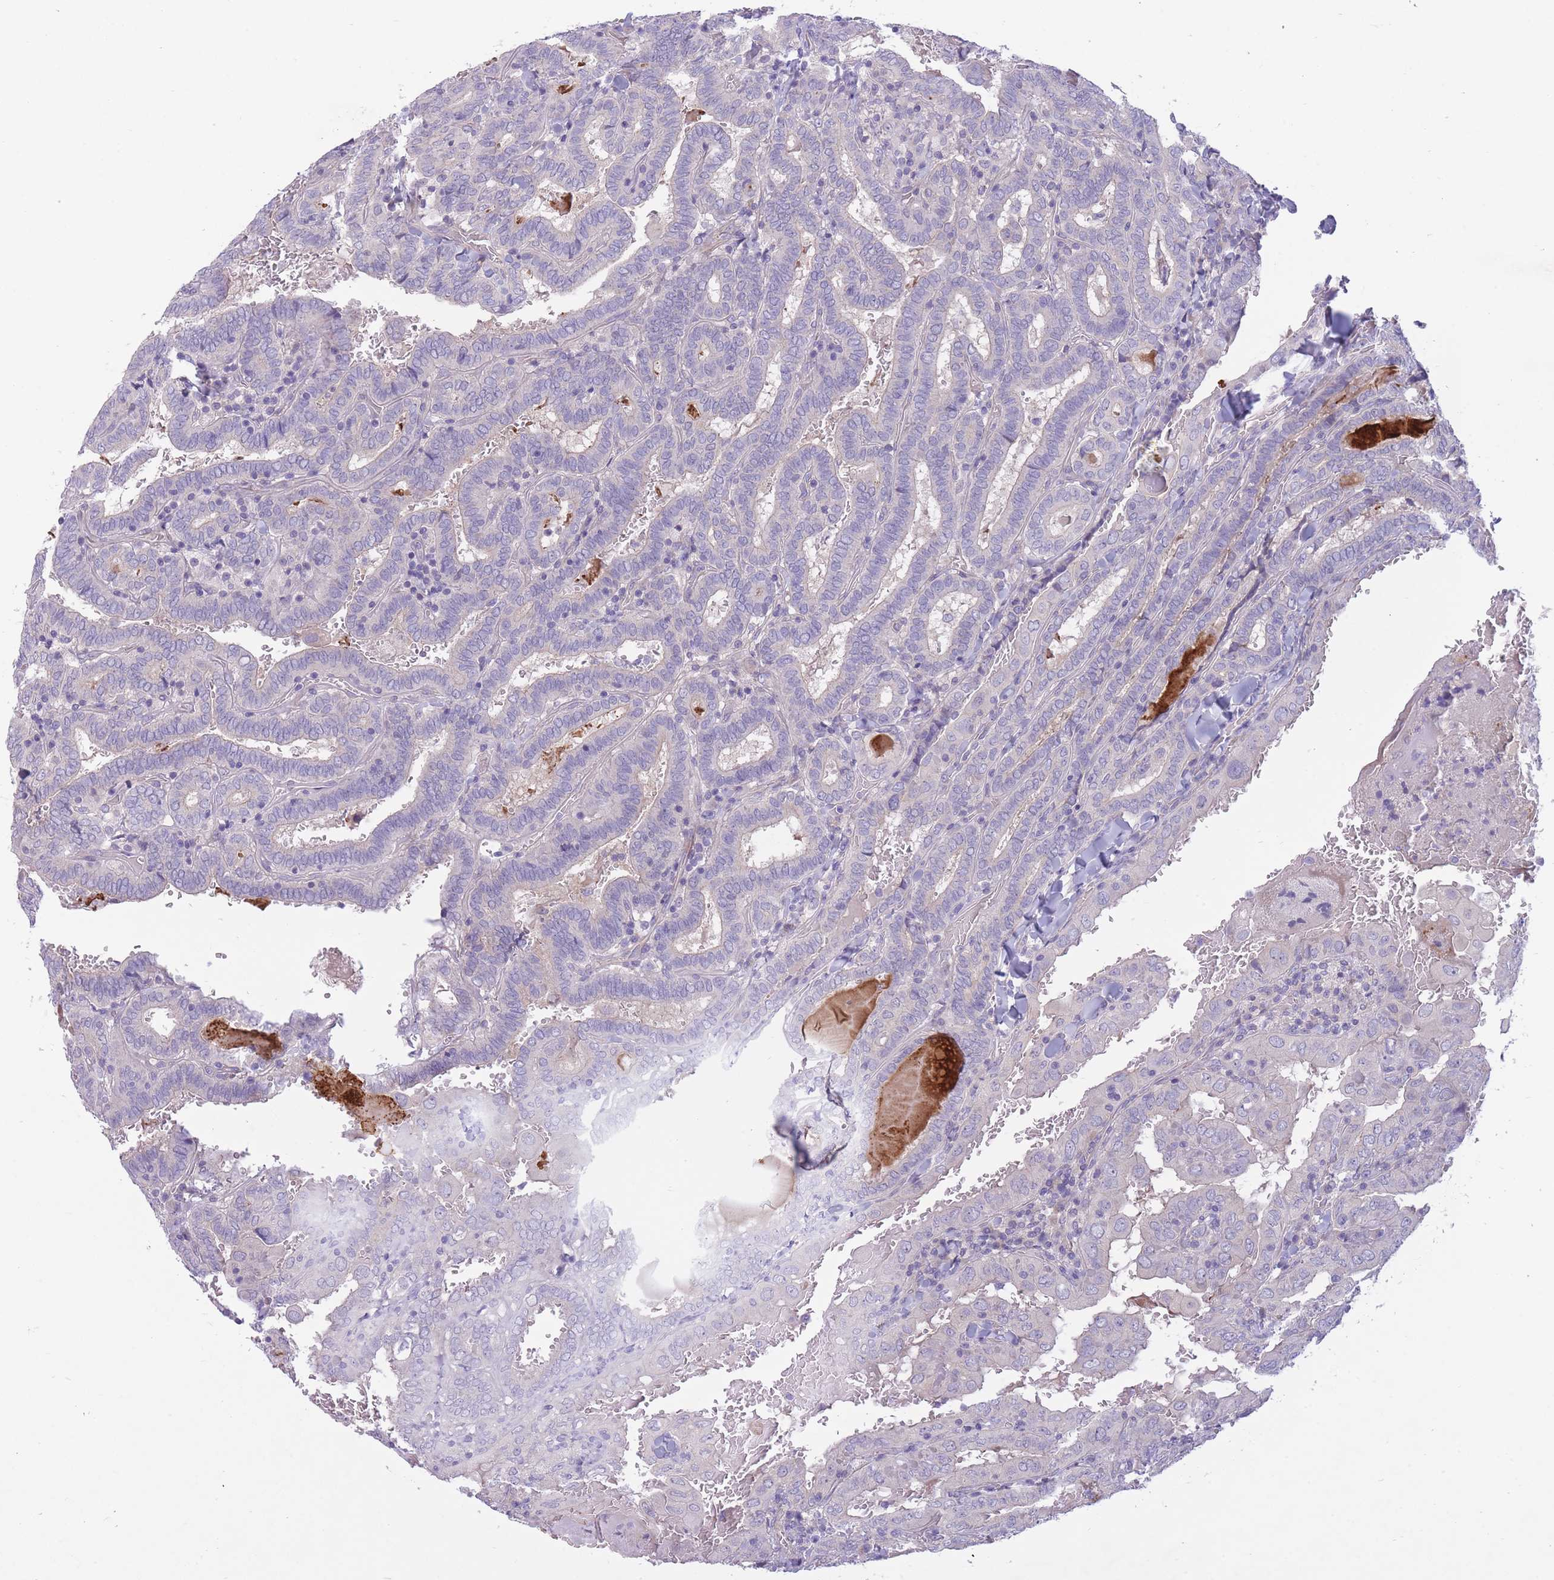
{"staining": {"intensity": "negative", "quantity": "none", "location": "none"}, "tissue": "thyroid cancer", "cell_type": "Tumor cells", "image_type": "cancer", "snomed": [{"axis": "morphology", "description": "Papillary adenocarcinoma, NOS"}, {"axis": "topography", "description": "Thyroid gland"}], "caption": "Tumor cells show no significant protein staining in thyroid cancer.", "gene": "PNPLA5", "patient": {"sex": "female", "age": 72}}